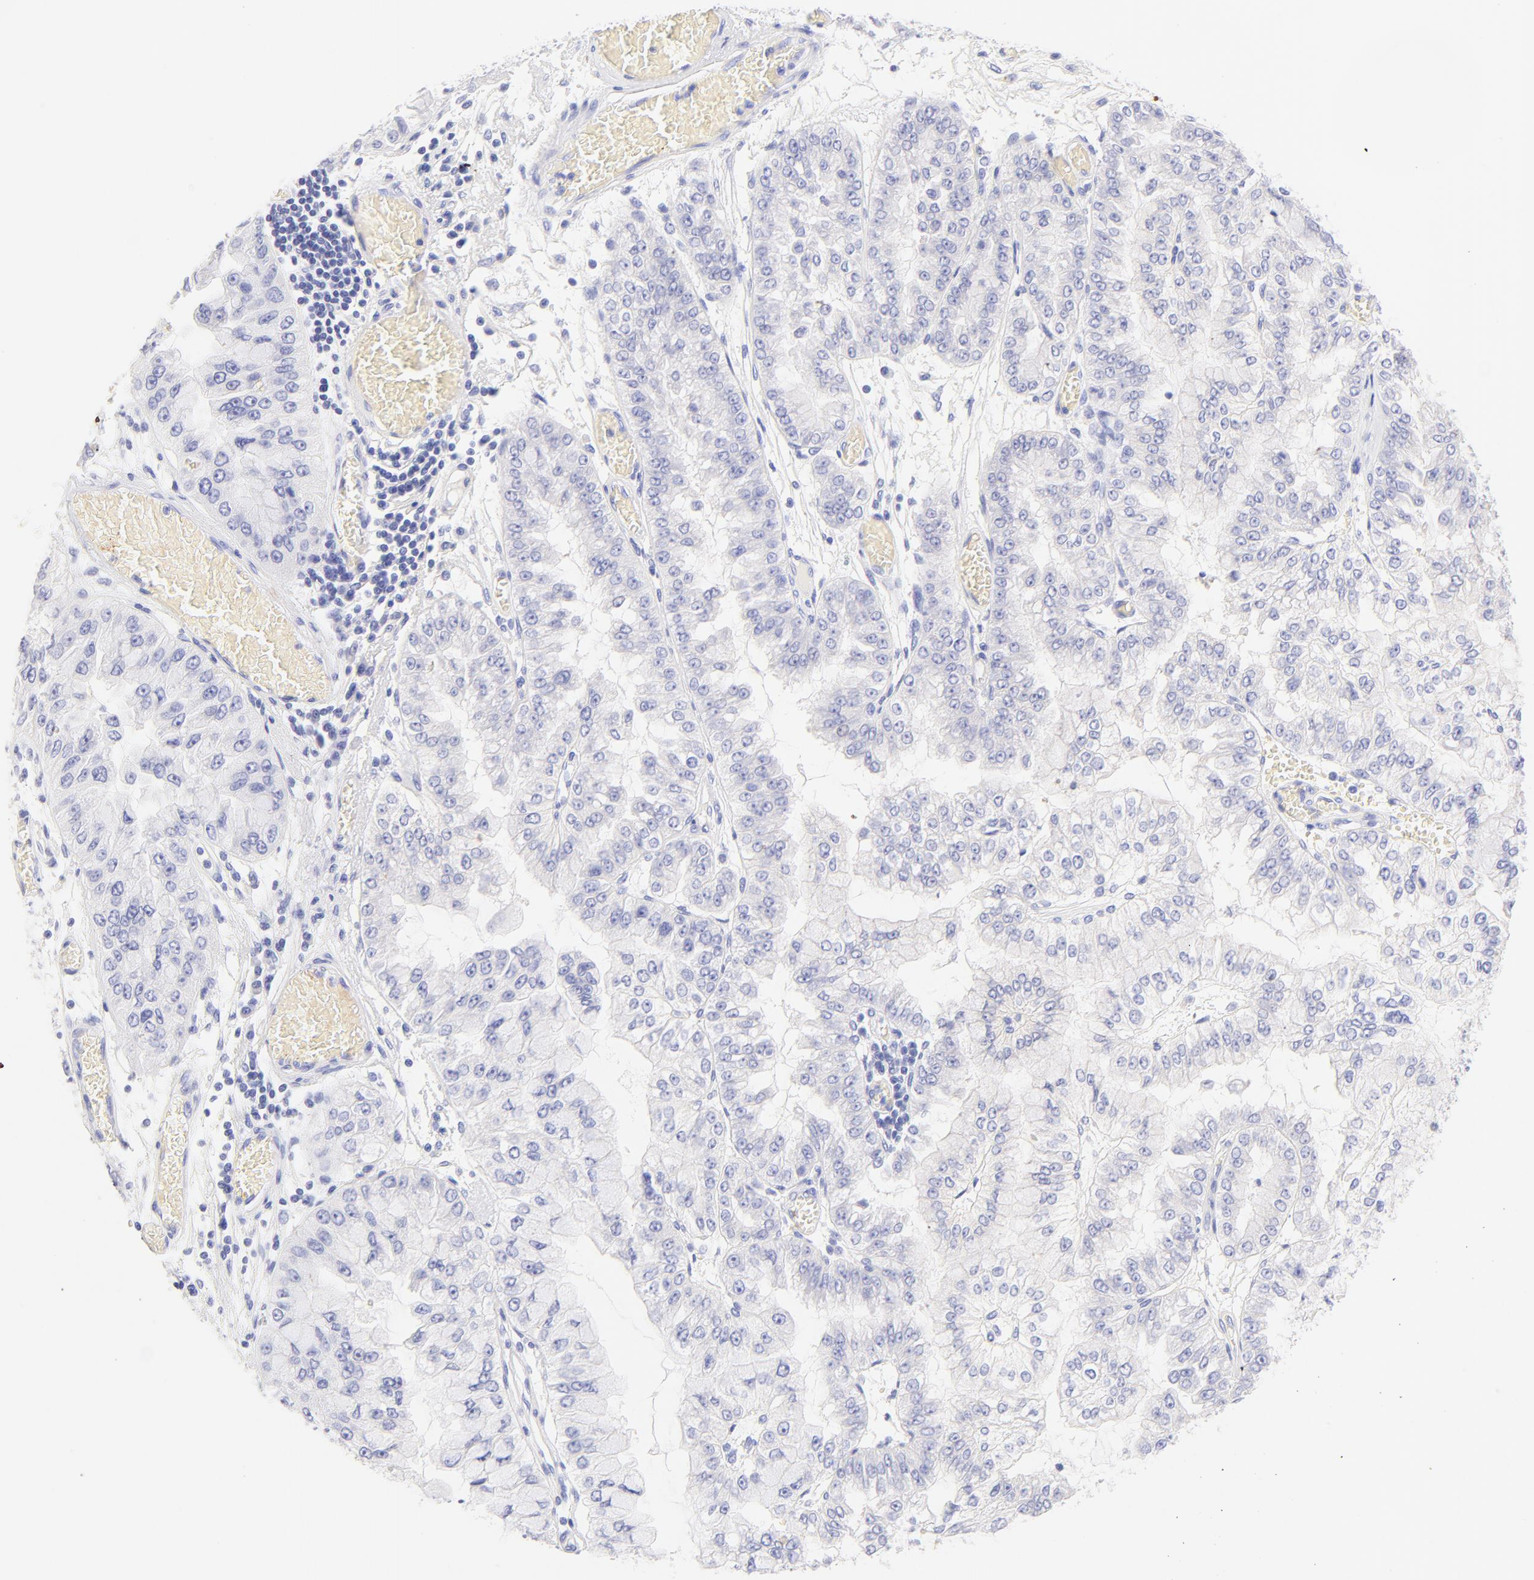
{"staining": {"intensity": "negative", "quantity": "none", "location": "none"}, "tissue": "liver cancer", "cell_type": "Tumor cells", "image_type": "cancer", "snomed": [{"axis": "morphology", "description": "Cholangiocarcinoma"}, {"axis": "topography", "description": "Liver"}], "caption": "IHC micrograph of neoplastic tissue: human liver cancer stained with DAB shows no significant protein positivity in tumor cells.", "gene": "FRMPD3", "patient": {"sex": "female", "age": 79}}